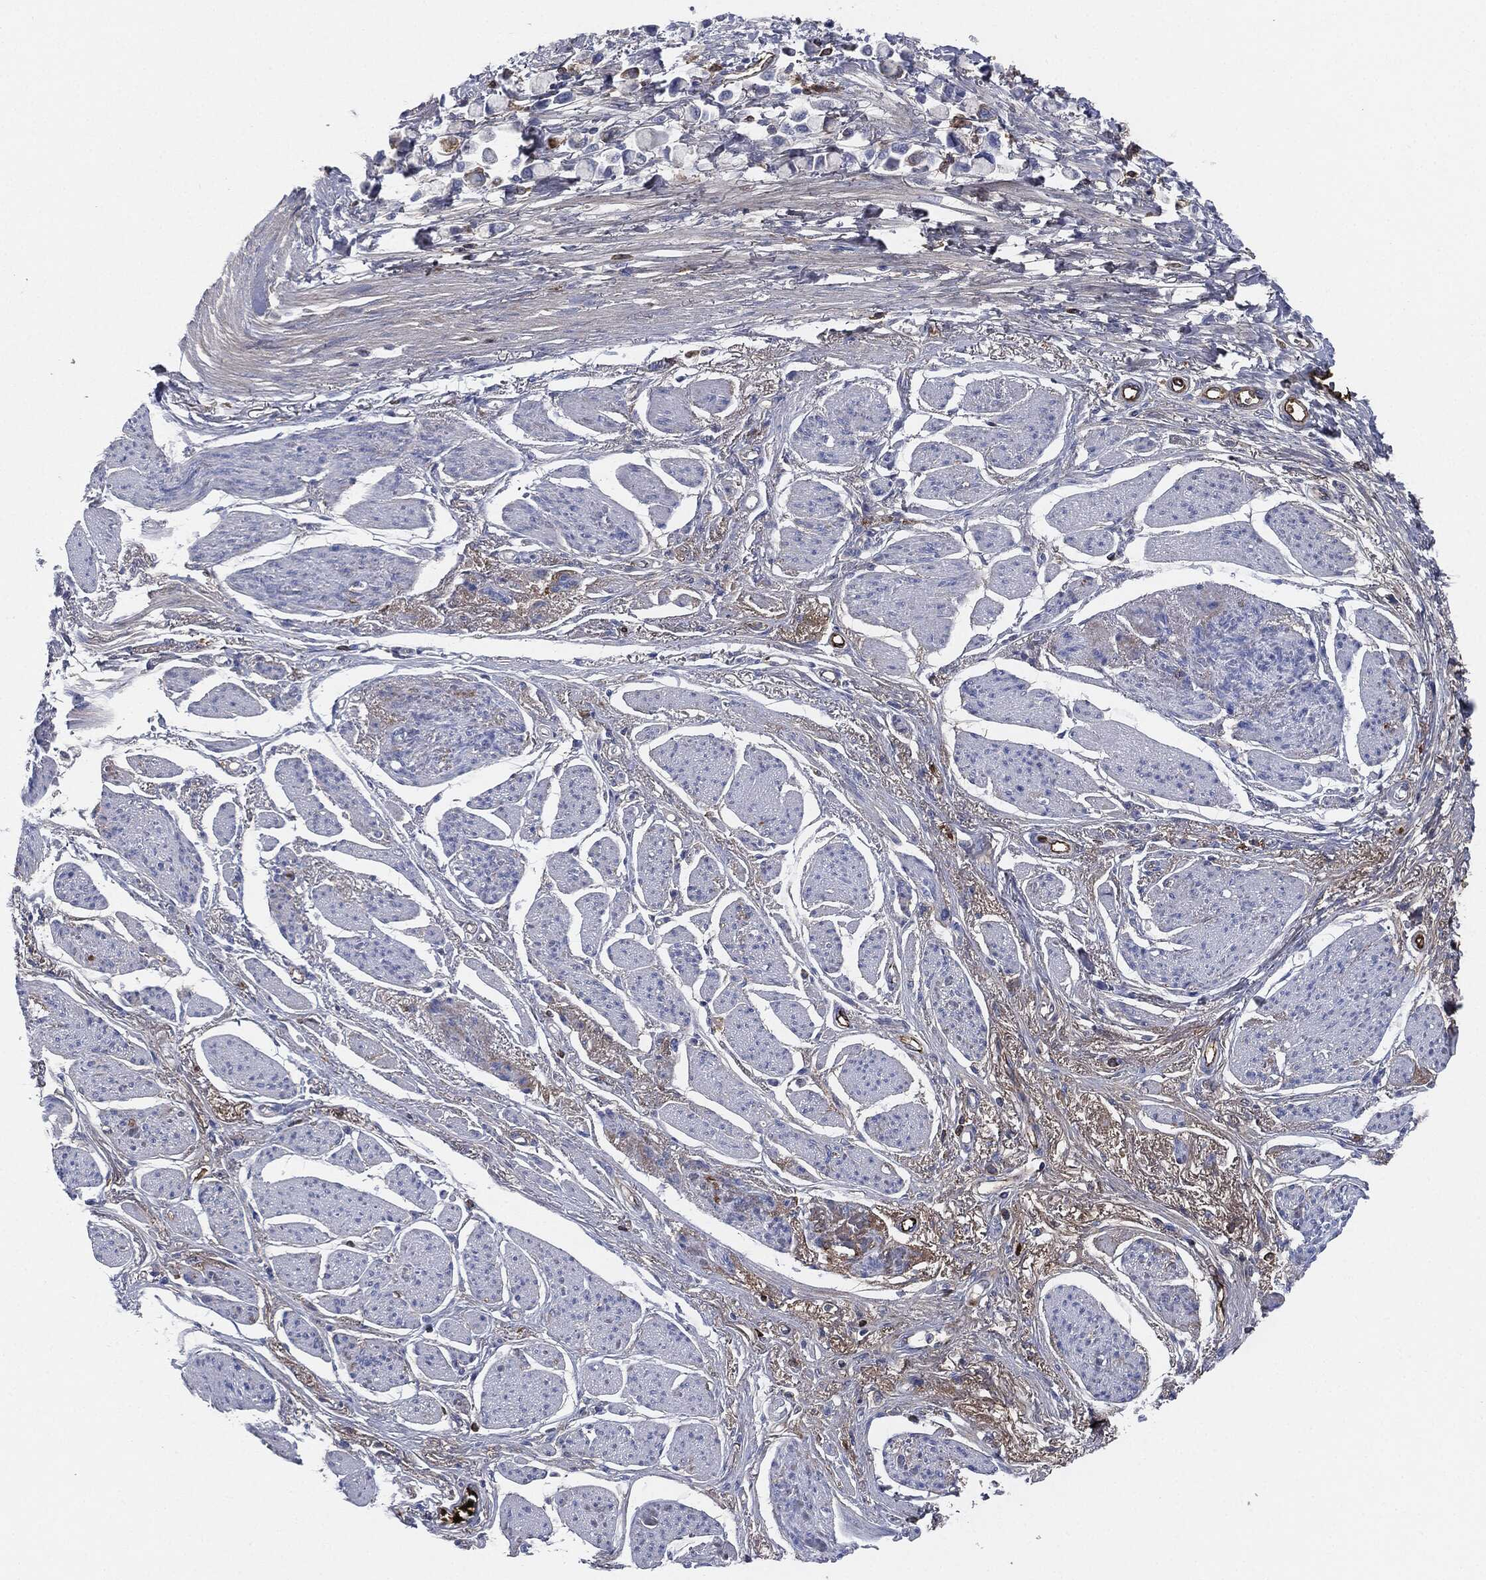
{"staining": {"intensity": "negative", "quantity": "none", "location": "none"}, "tissue": "stomach cancer", "cell_type": "Tumor cells", "image_type": "cancer", "snomed": [{"axis": "morphology", "description": "Adenocarcinoma, NOS"}, {"axis": "topography", "description": "Stomach"}], "caption": "The immunohistochemistry histopathology image has no significant staining in tumor cells of stomach cancer (adenocarcinoma) tissue. (Immunohistochemistry, brightfield microscopy, high magnification).", "gene": "APOB", "patient": {"sex": "female", "age": 81}}